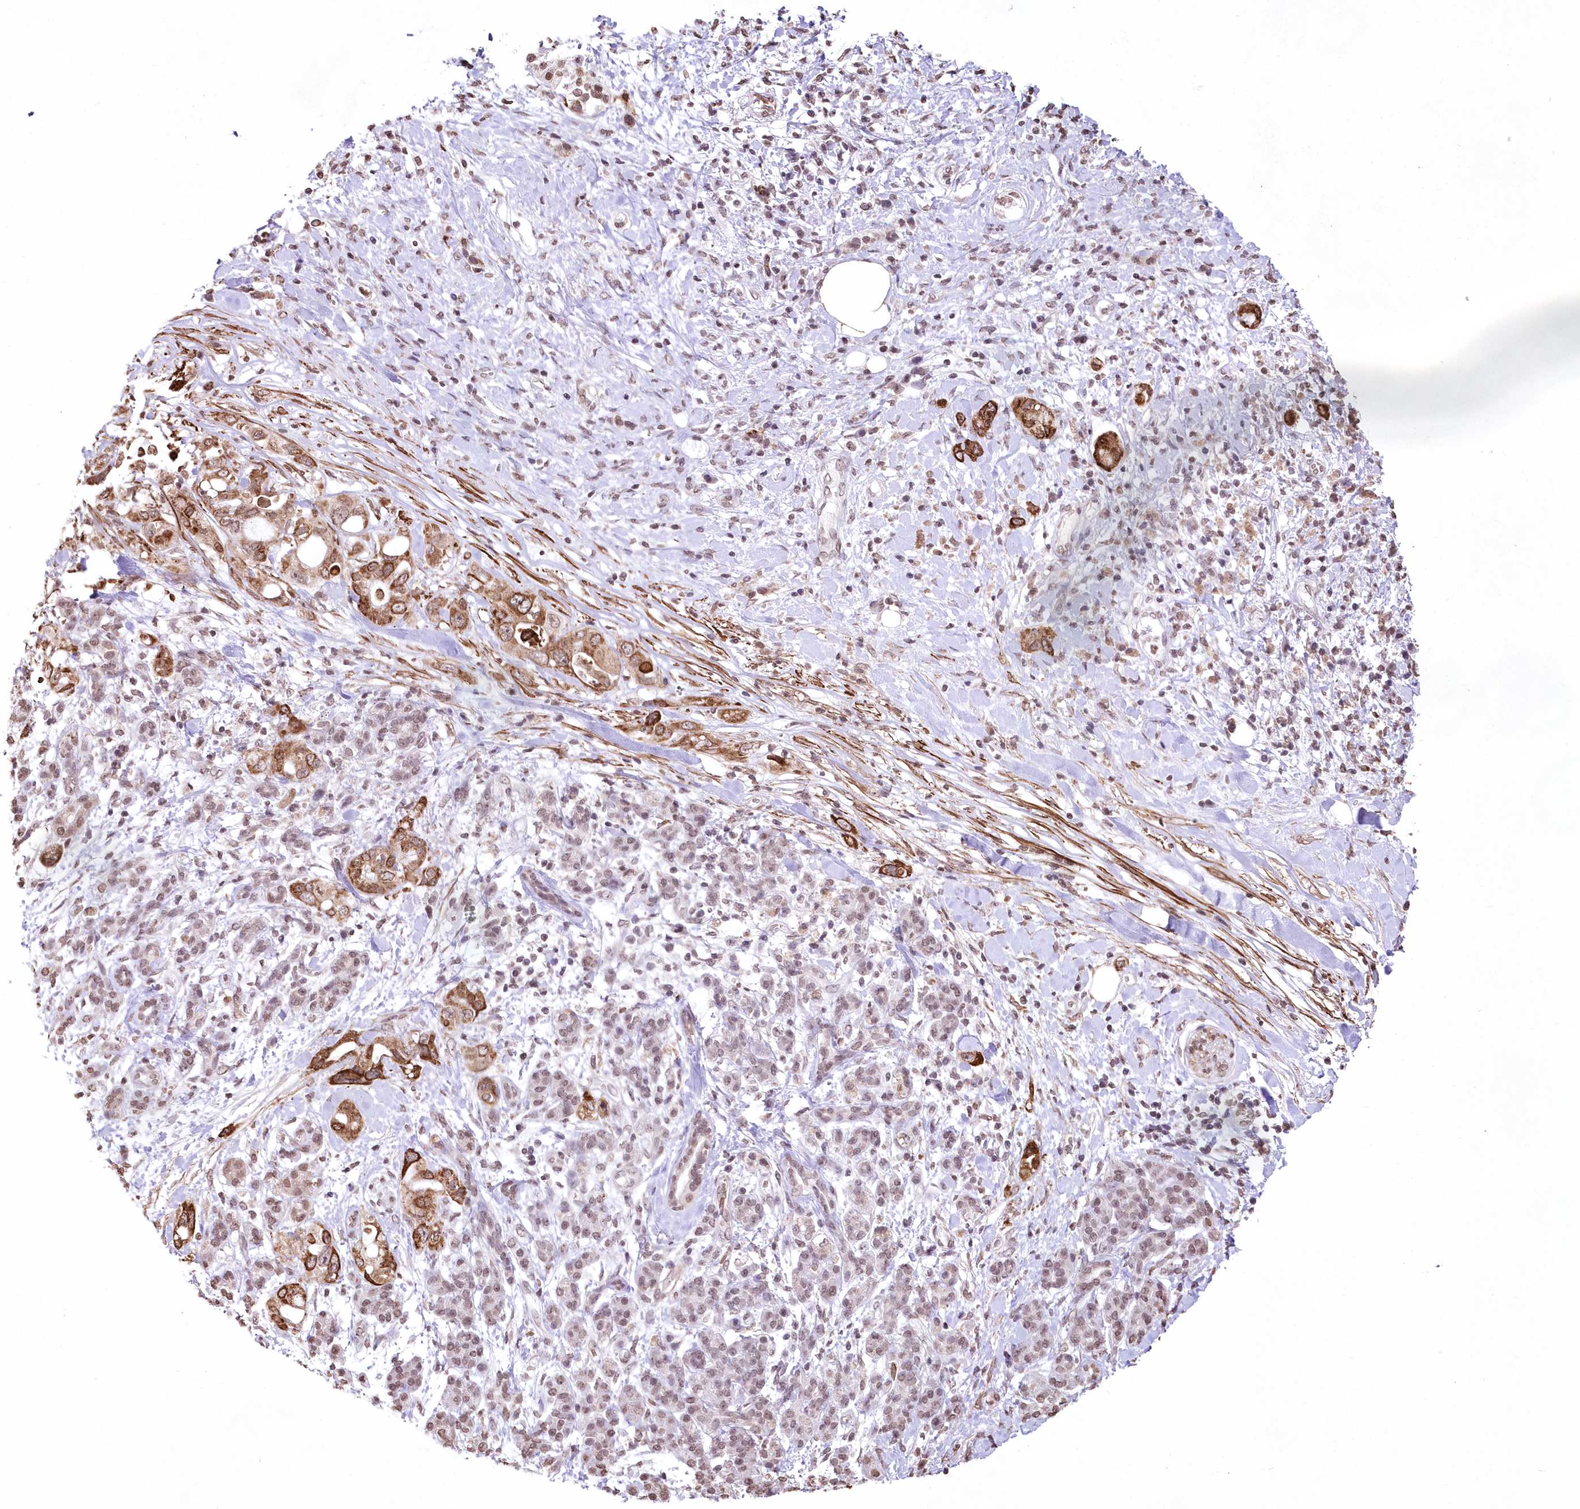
{"staining": {"intensity": "strong", "quantity": "25%-75%", "location": "cytoplasmic/membranous"}, "tissue": "pancreatic cancer", "cell_type": "Tumor cells", "image_type": "cancer", "snomed": [{"axis": "morphology", "description": "Adenocarcinoma, NOS"}, {"axis": "topography", "description": "Pancreas"}], "caption": "Immunohistochemical staining of pancreatic cancer displays high levels of strong cytoplasmic/membranous protein expression in about 25%-75% of tumor cells. The protein of interest is shown in brown color, while the nuclei are stained blue.", "gene": "RBM27", "patient": {"sex": "female", "age": 56}}